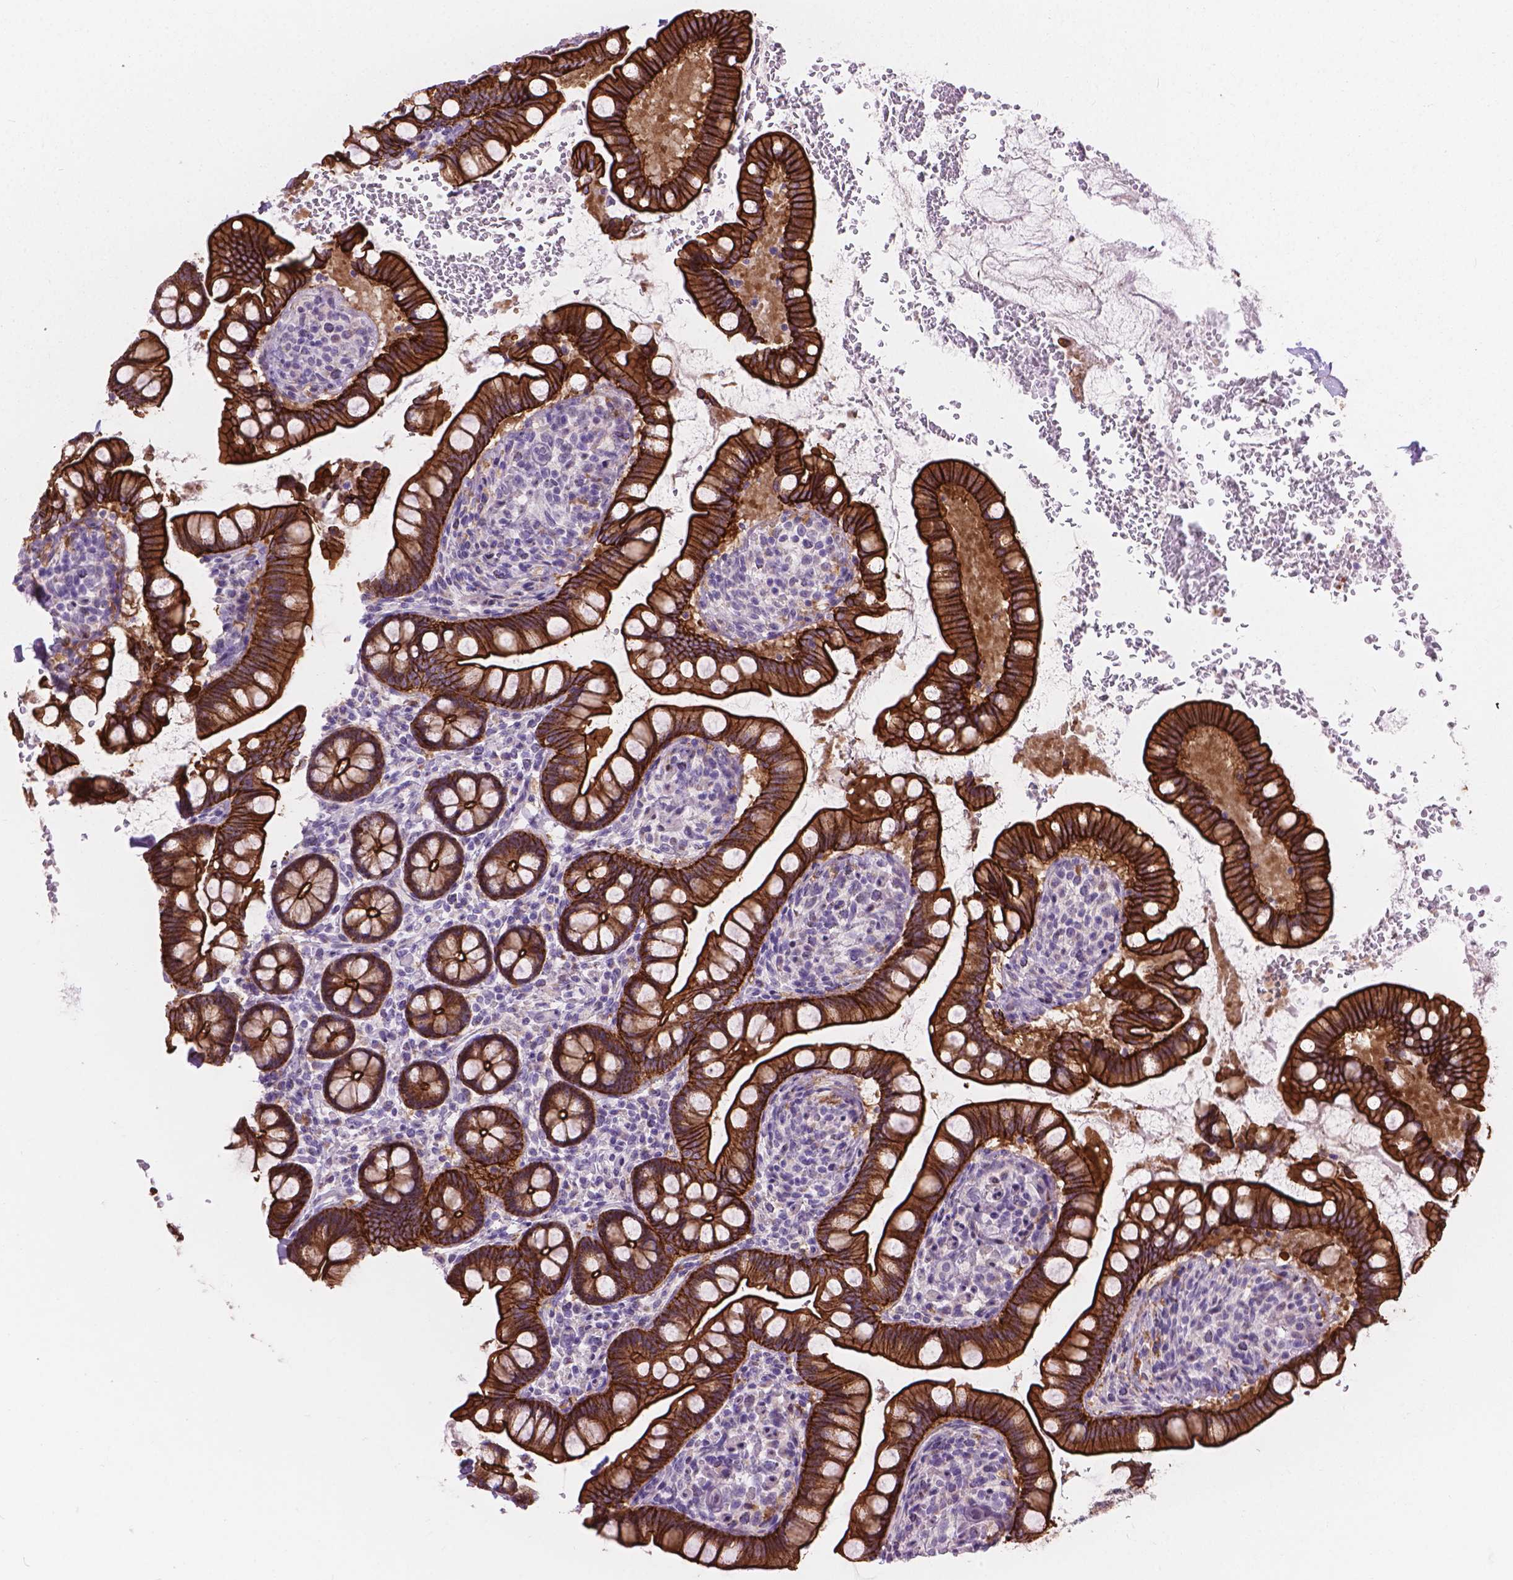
{"staining": {"intensity": "strong", "quantity": ">75%", "location": "cytoplasmic/membranous"}, "tissue": "small intestine", "cell_type": "Glandular cells", "image_type": "normal", "snomed": [{"axis": "morphology", "description": "Normal tissue, NOS"}, {"axis": "topography", "description": "Small intestine"}], "caption": "IHC micrograph of normal small intestine stained for a protein (brown), which demonstrates high levels of strong cytoplasmic/membranous expression in approximately >75% of glandular cells.", "gene": "MYH14", "patient": {"sex": "female", "age": 56}}